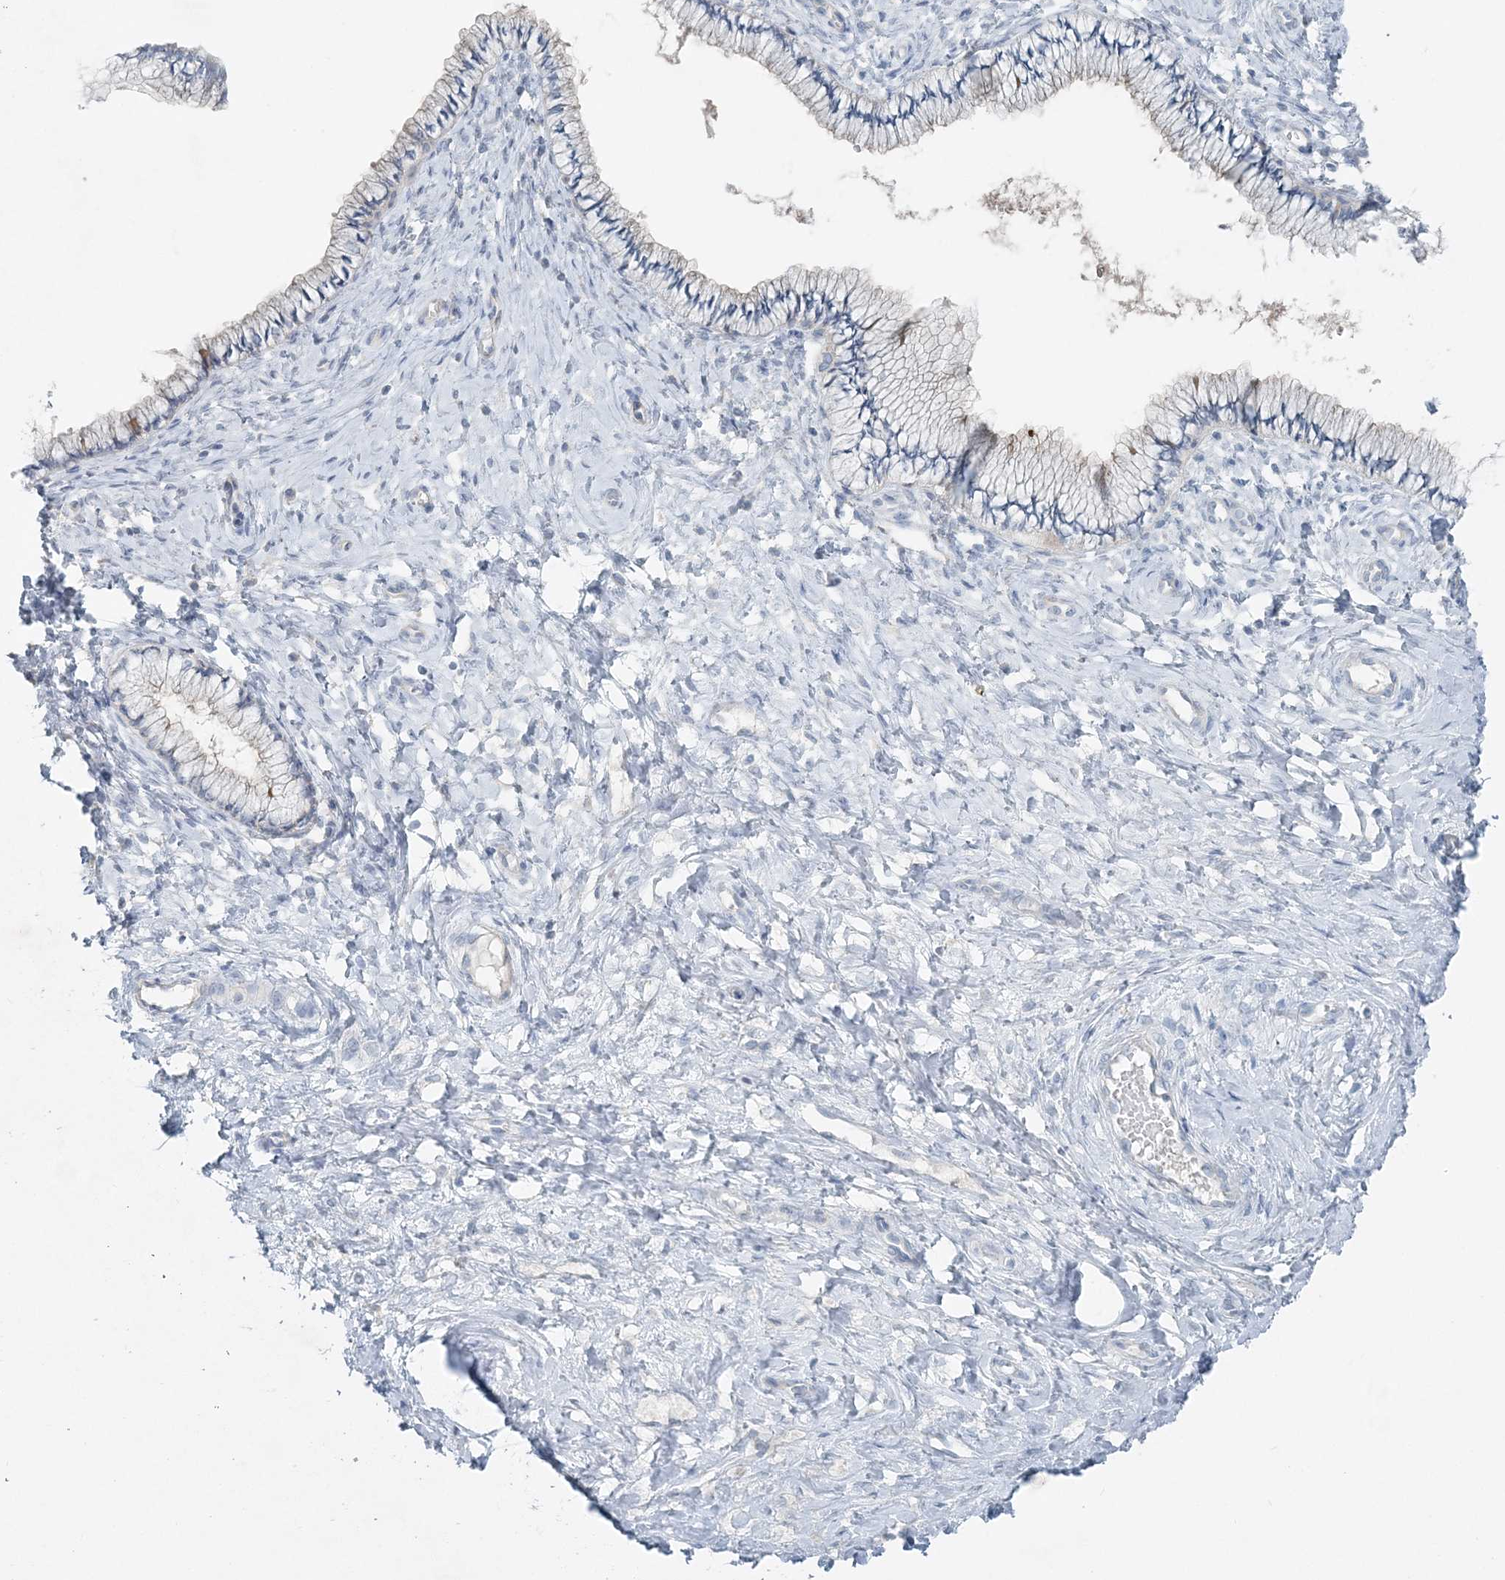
{"staining": {"intensity": "negative", "quantity": "none", "location": "none"}, "tissue": "cervix", "cell_type": "Glandular cells", "image_type": "normal", "snomed": [{"axis": "morphology", "description": "Normal tissue, NOS"}, {"axis": "topography", "description": "Cervix"}], "caption": "Immunohistochemistry (IHC) histopathology image of normal cervix: cervix stained with DAB (3,3'-diaminobenzidine) reveals no significant protein positivity in glandular cells.", "gene": "ATP11A", "patient": {"sex": "female", "age": 36}}